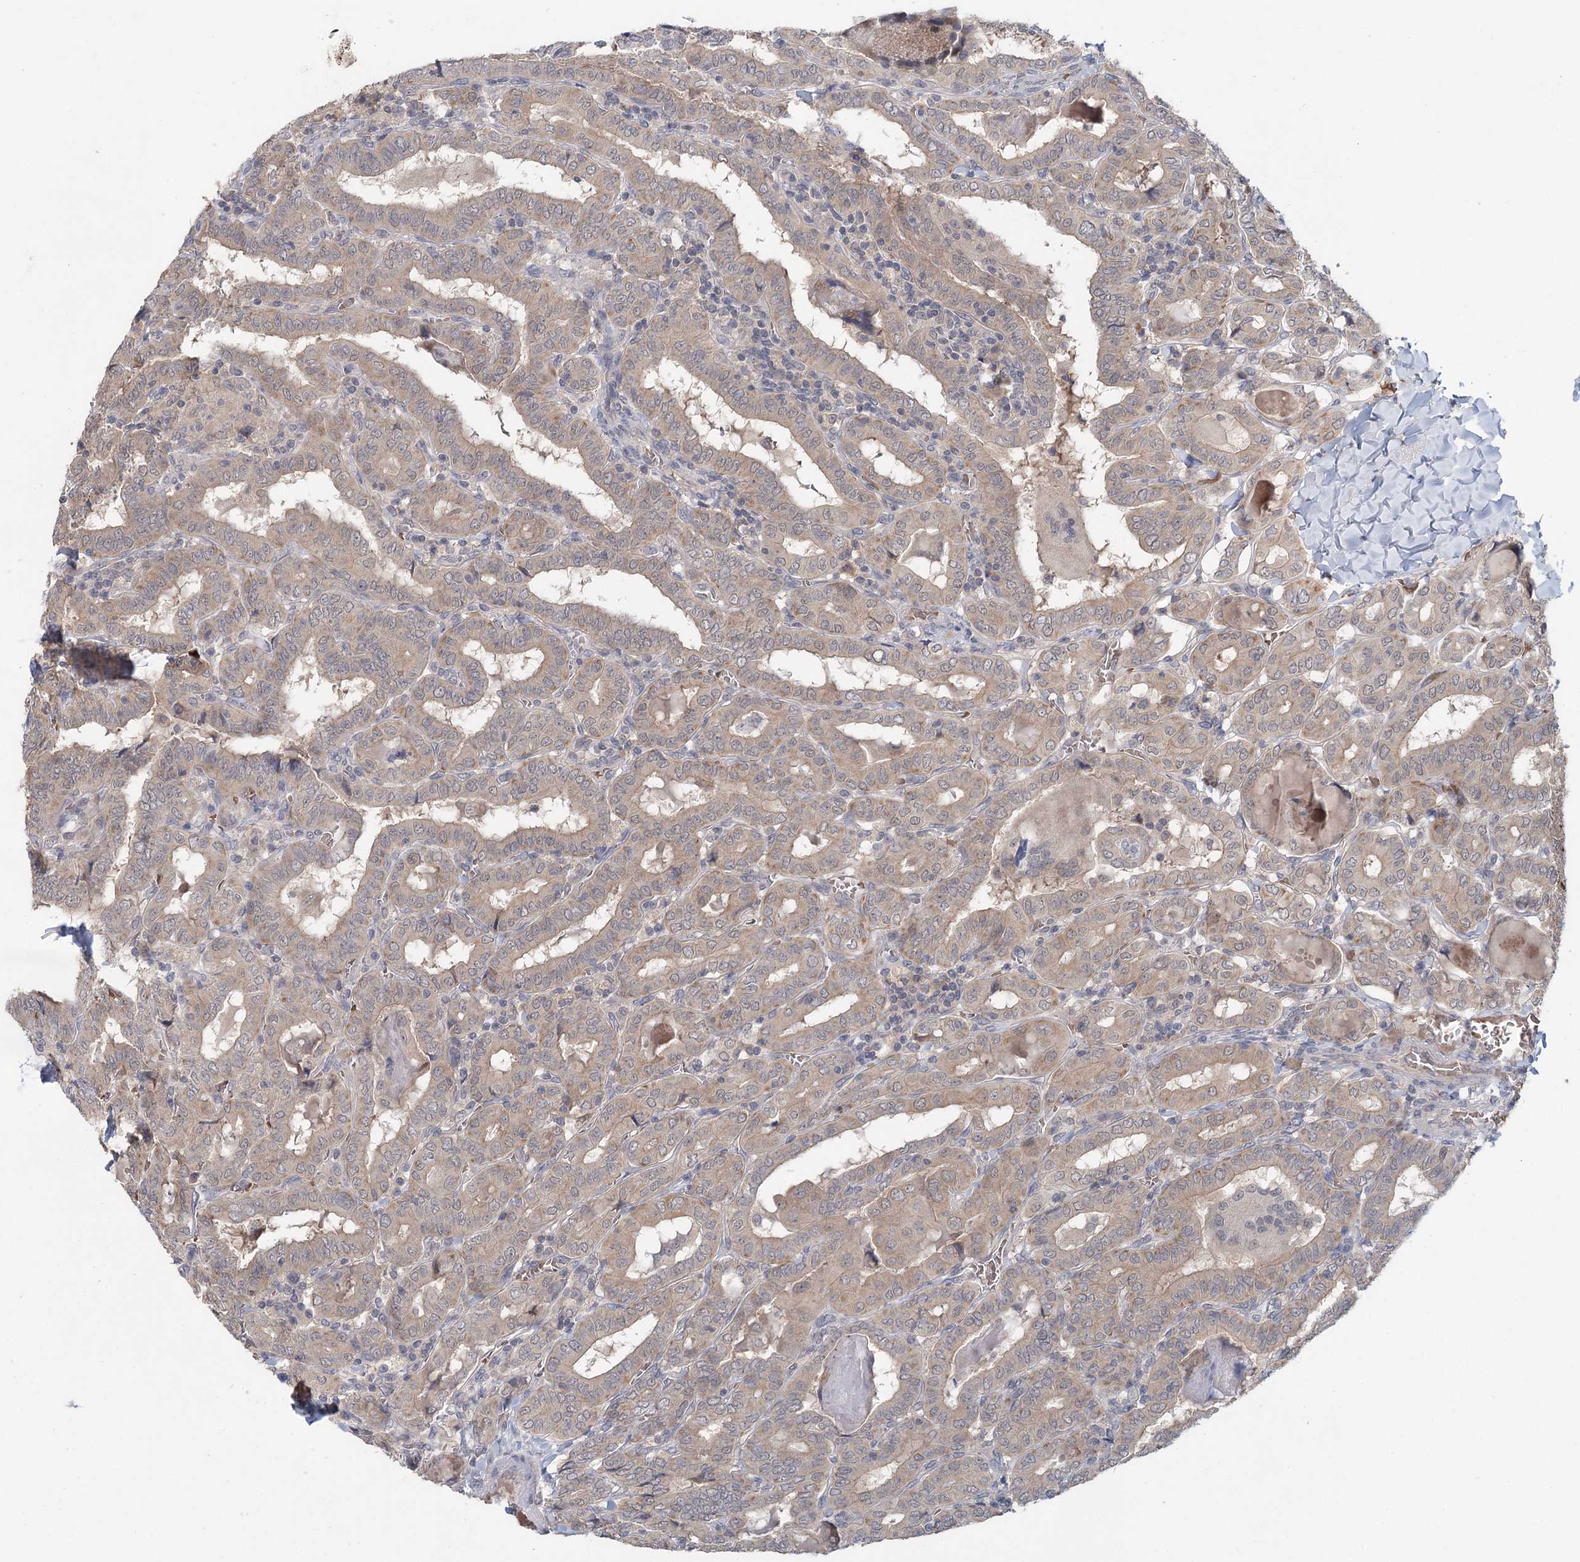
{"staining": {"intensity": "weak", "quantity": ">75%", "location": "cytoplasmic/membranous"}, "tissue": "thyroid cancer", "cell_type": "Tumor cells", "image_type": "cancer", "snomed": [{"axis": "morphology", "description": "Papillary adenocarcinoma, NOS"}, {"axis": "topography", "description": "Thyroid gland"}], "caption": "Approximately >75% of tumor cells in thyroid cancer (papillary adenocarcinoma) demonstrate weak cytoplasmic/membranous protein expression as visualized by brown immunohistochemical staining.", "gene": "FBXO7", "patient": {"sex": "female", "age": 72}}